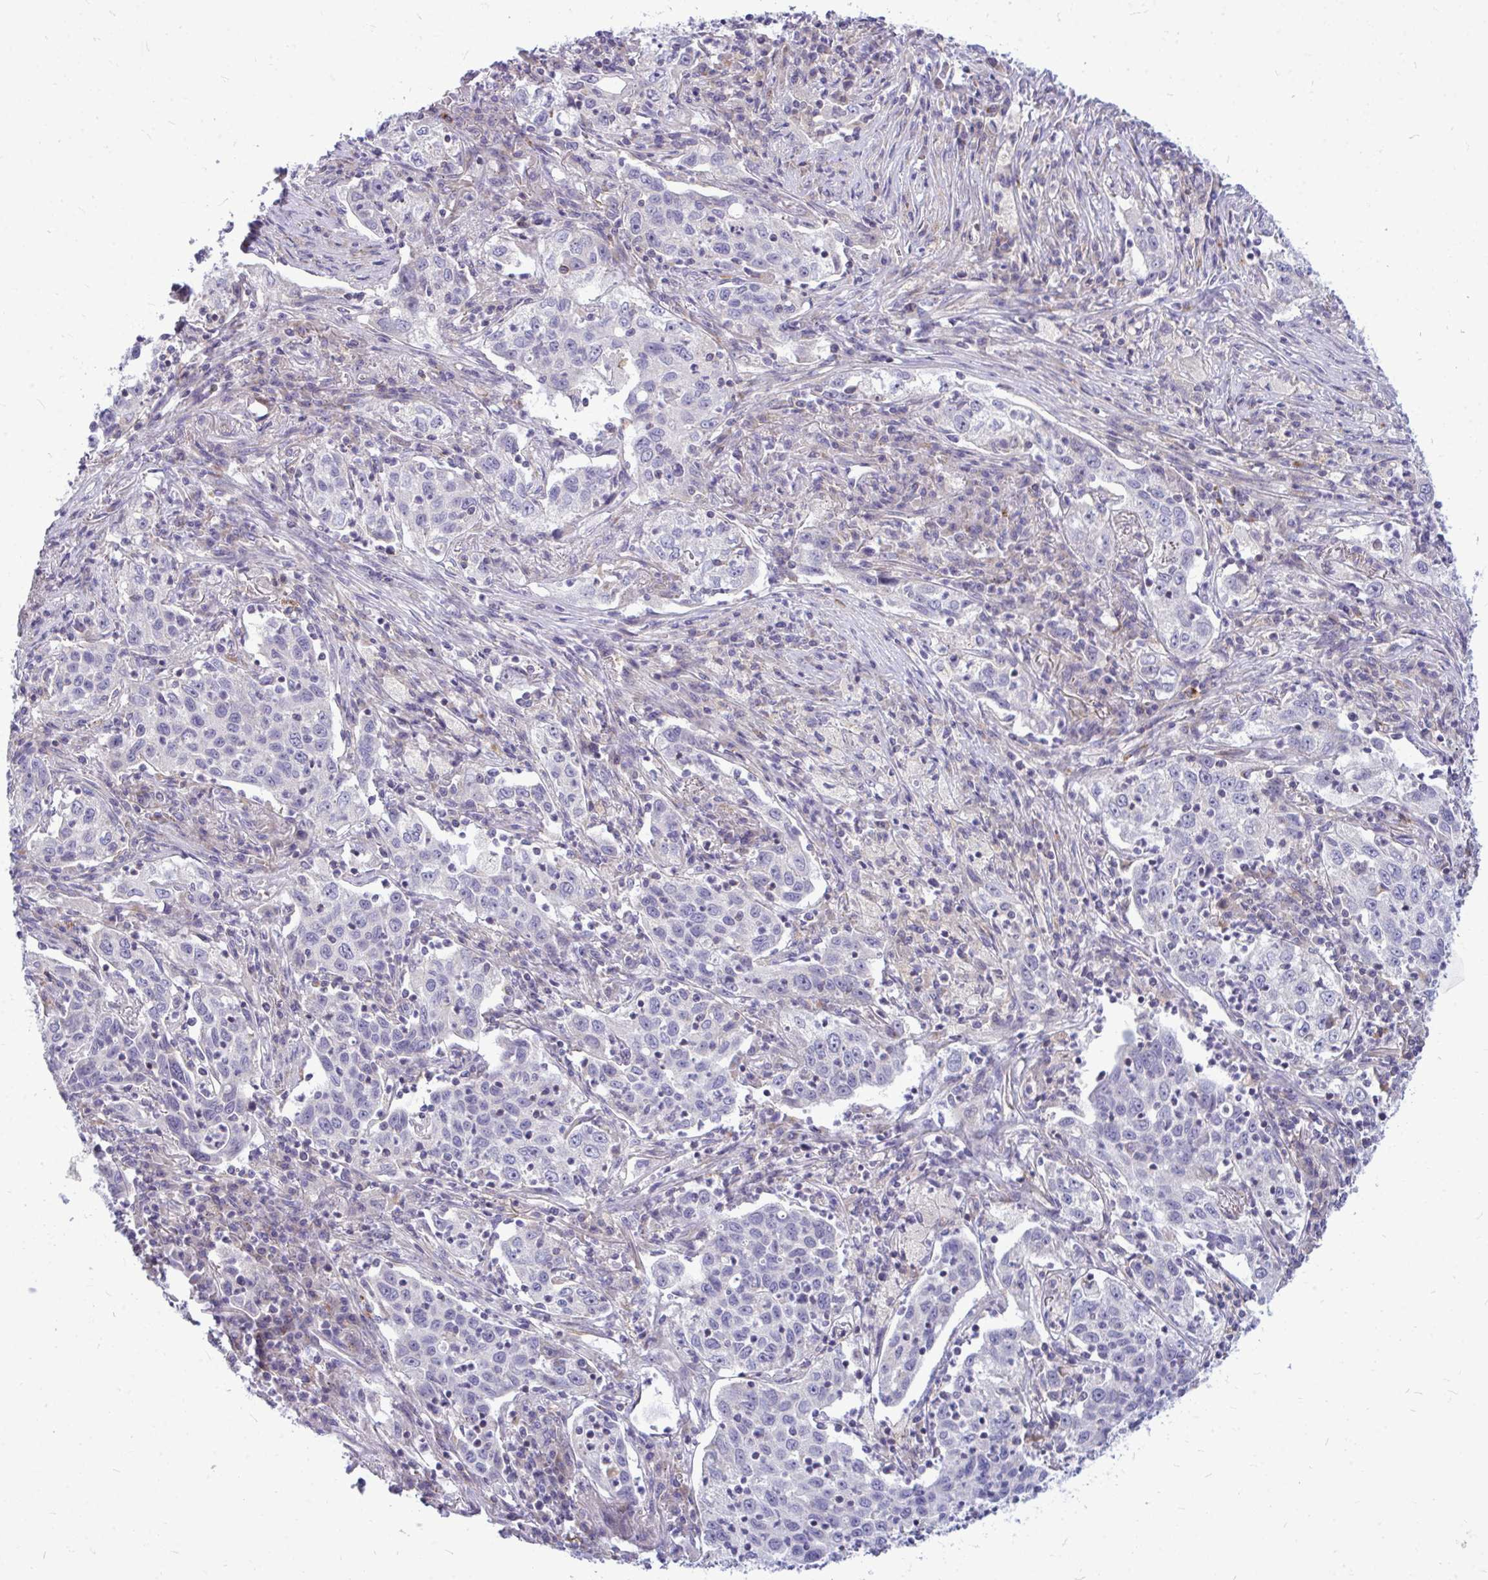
{"staining": {"intensity": "negative", "quantity": "none", "location": "none"}, "tissue": "lung cancer", "cell_type": "Tumor cells", "image_type": "cancer", "snomed": [{"axis": "morphology", "description": "Squamous cell carcinoma, NOS"}, {"axis": "topography", "description": "Lung"}], "caption": "IHC of human lung squamous cell carcinoma reveals no staining in tumor cells. (Brightfield microscopy of DAB (3,3'-diaminobenzidine) IHC at high magnification).", "gene": "ZSCAN25", "patient": {"sex": "male", "age": 71}}